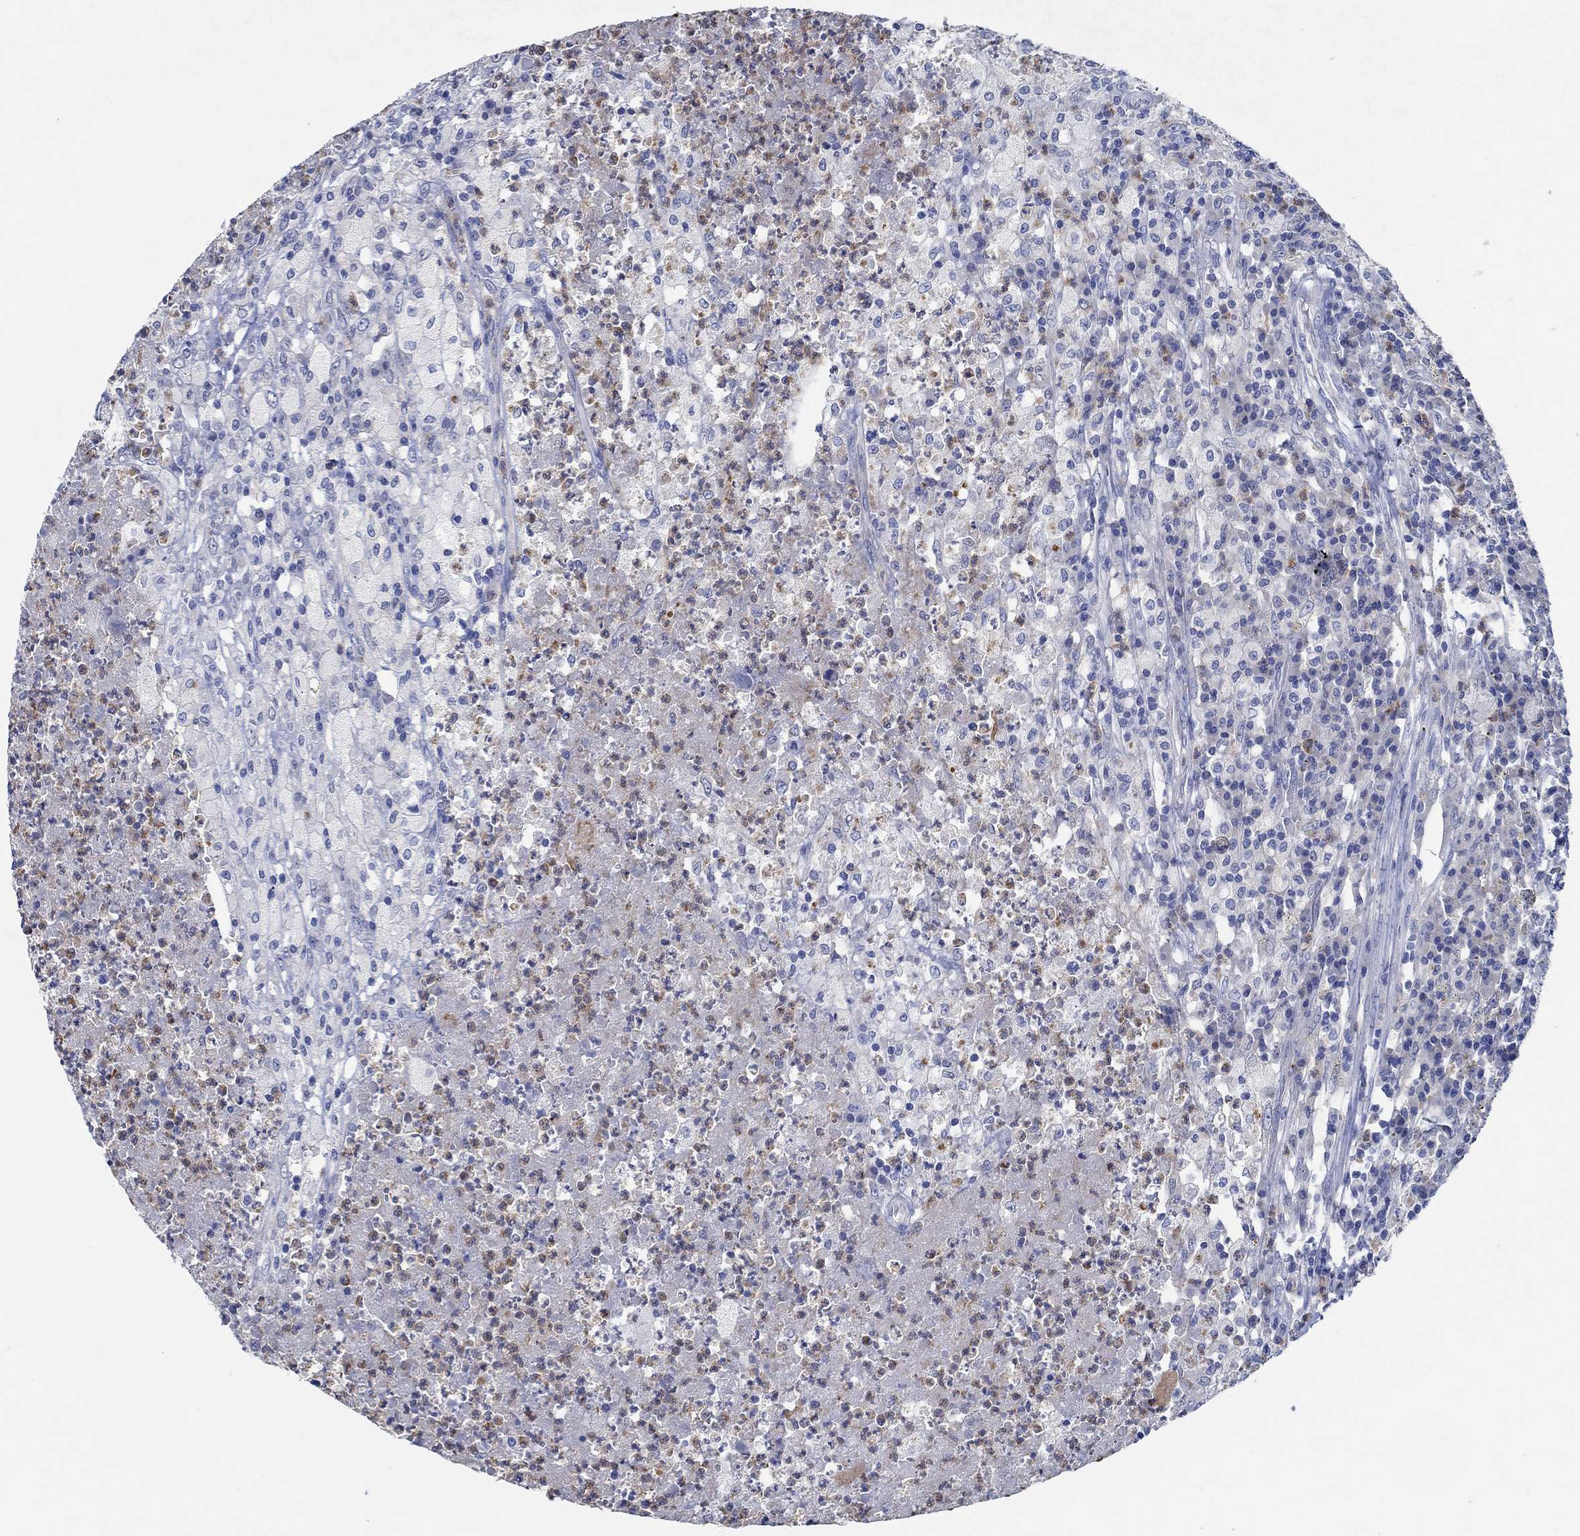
{"staining": {"intensity": "negative", "quantity": "none", "location": "none"}, "tissue": "testis cancer", "cell_type": "Tumor cells", "image_type": "cancer", "snomed": [{"axis": "morphology", "description": "Necrosis, NOS"}, {"axis": "morphology", "description": "Carcinoma, Embryonal, NOS"}, {"axis": "topography", "description": "Testis"}], "caption": "The immunohistochemistry image has no significant expression in tumor cells of testis embryonal carcinoma tissue.", "gene": "ZNF671", "patient": {"sex": "male", "age": 19}}